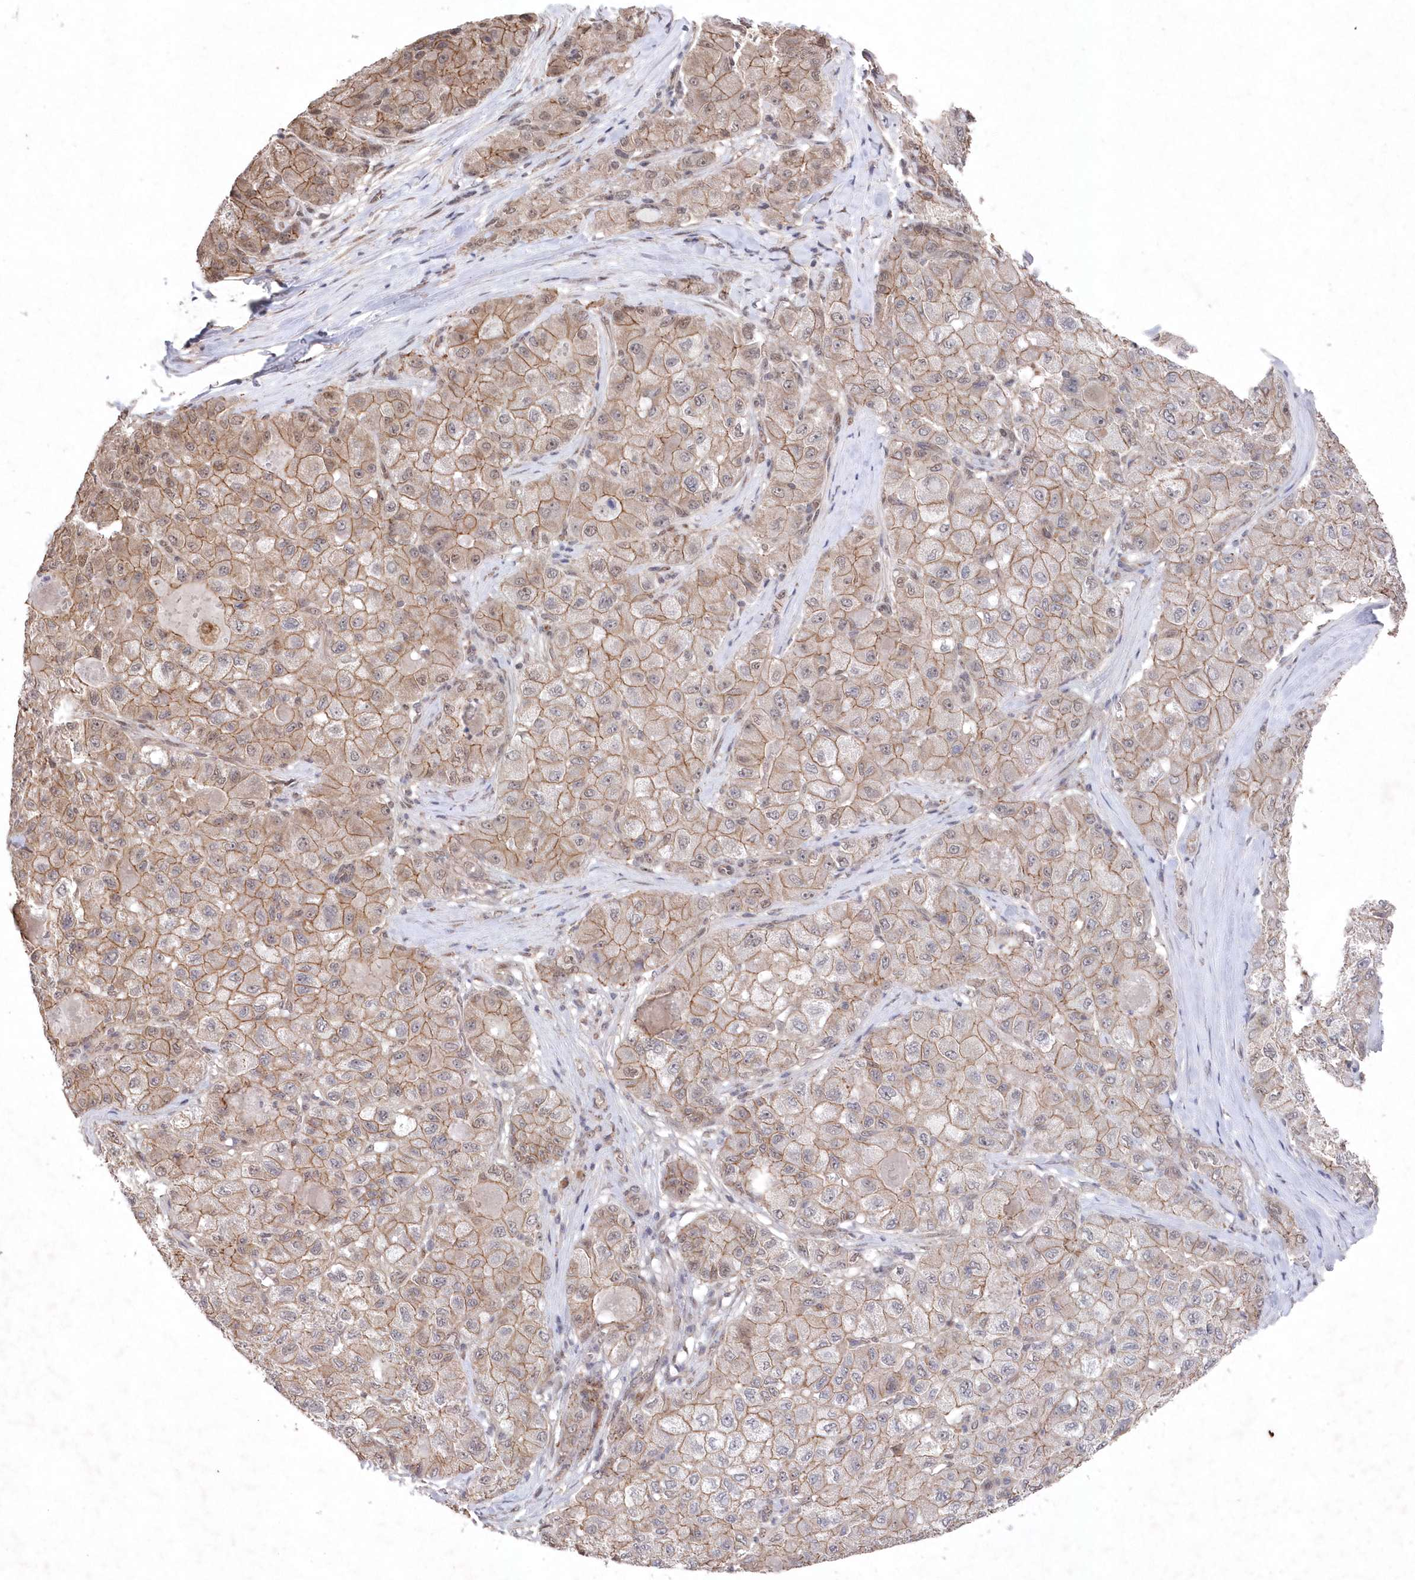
{"staining": {"intensity": "moderate", "quantity": ">75%", "location": "cytoplasmic/membranous"}, "tissue": "liver cancer", "cell_type": "Tumor cells", "image_type": "cancer", "snomed": [{"axis": "morphology", "description": "Carcinoma, Hepatocellular, NOS"}, {"axis": "topography", "description": "Liver"}], "caption": "Protein expression analysis of liver cancer (hepatocellular carcinoma) demonstrates moderate cytoplasmic/membranous staining in approximately >75% of tumor cells.", "gene": "VSIG2", "patient": {"sex": "male", "age": 80}}